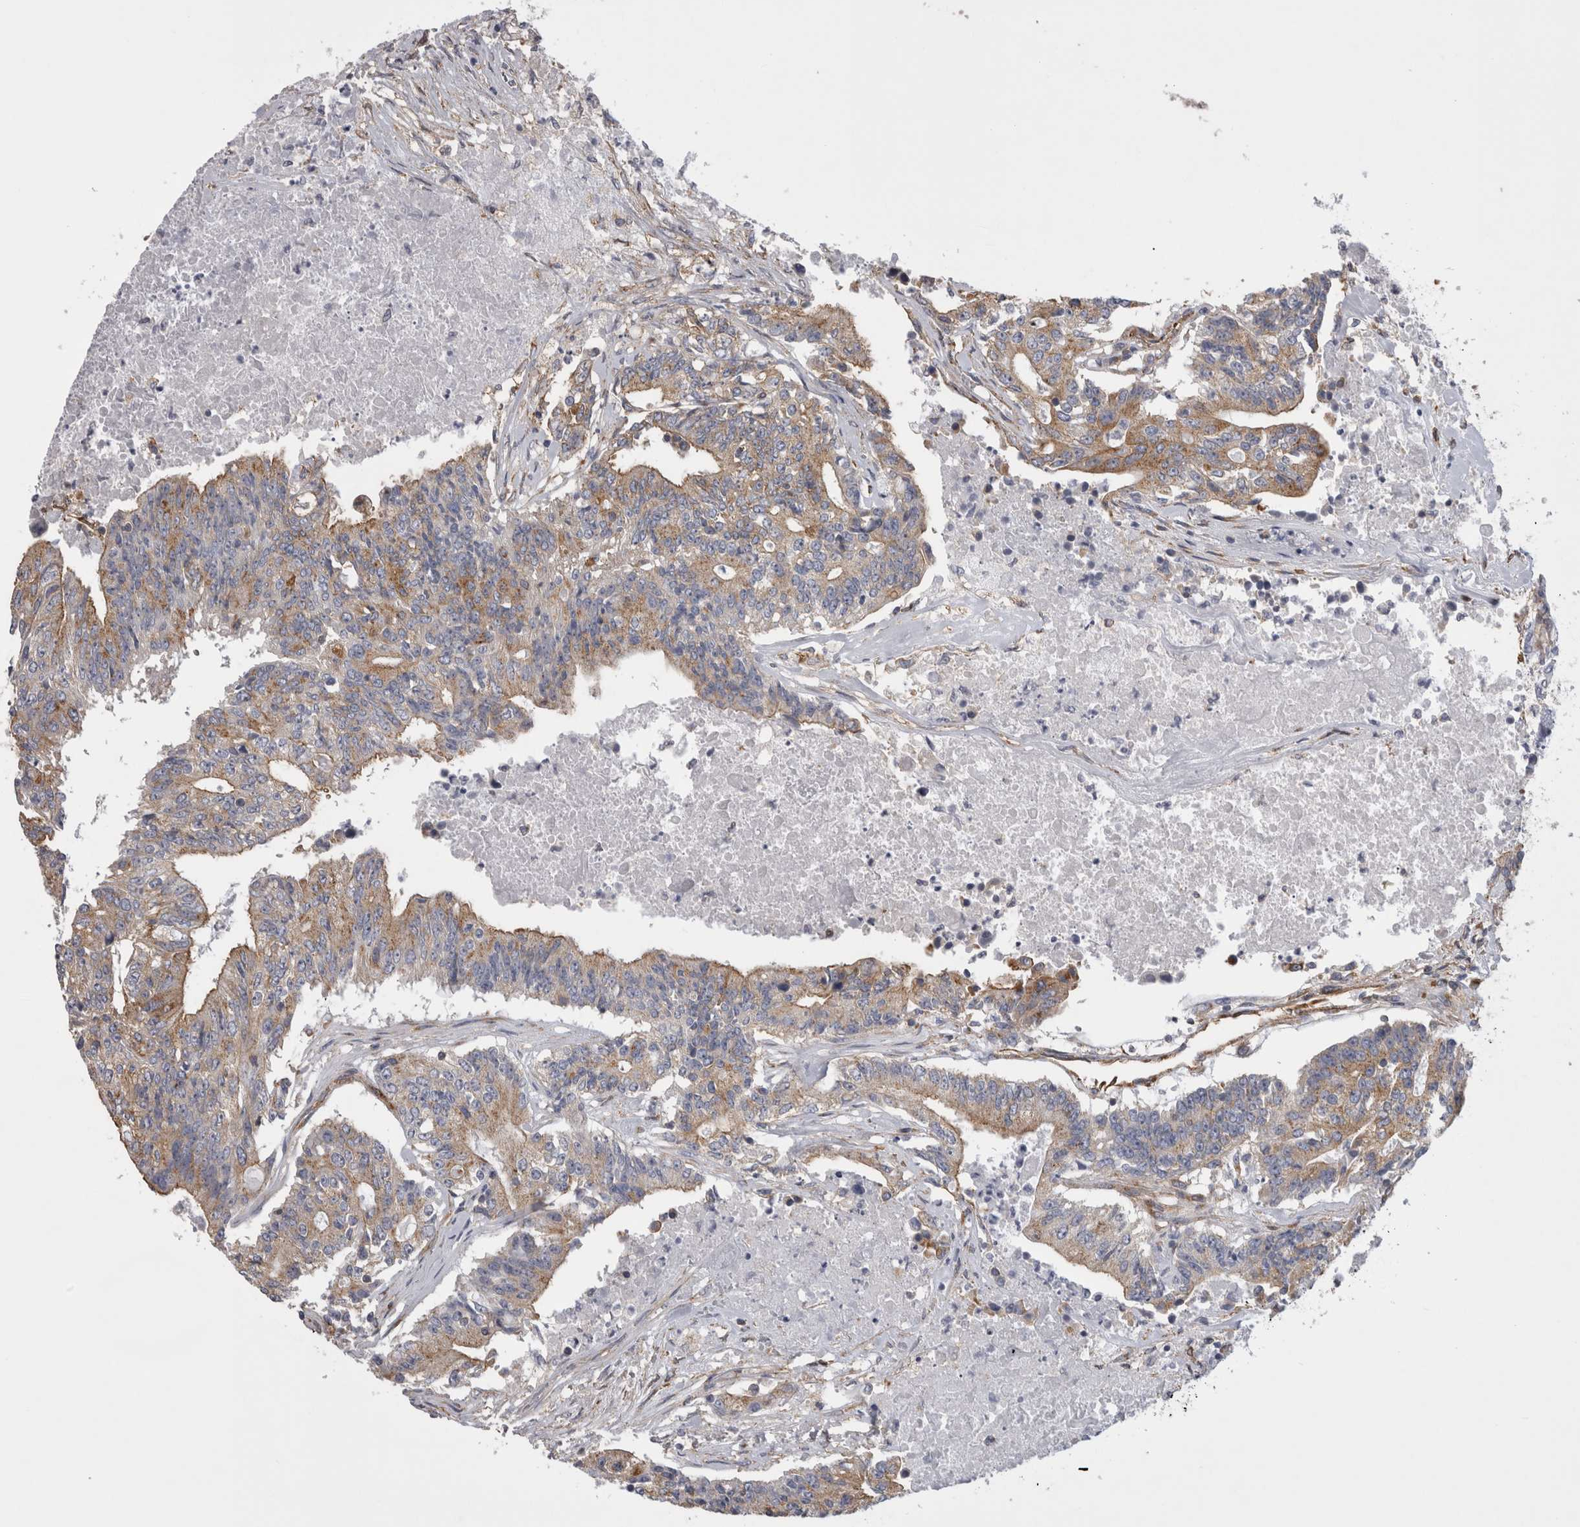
{"staining": {"intensity": "moderate", "quantity": ">75%", "location": "cytoplasmic/membranous"}, "tissue": "colorectal cancer", "cell_type": "Tumor cells", "image_type": "cancer", "snomed": [{"axis": "morphology", "description": "Adenocarcinoma, NOS"}, {"axis": "topography", "description": "Colon"}], "caption": "There is medium levels of moderate cytoplasmic/membranous expression in tumor cells of colorectal adenocarcinoma, as demonstrated by immunohistochemical staining (brown color).", "gene": "ATXN3", "patient": {"sex": "female", "age": 77}}